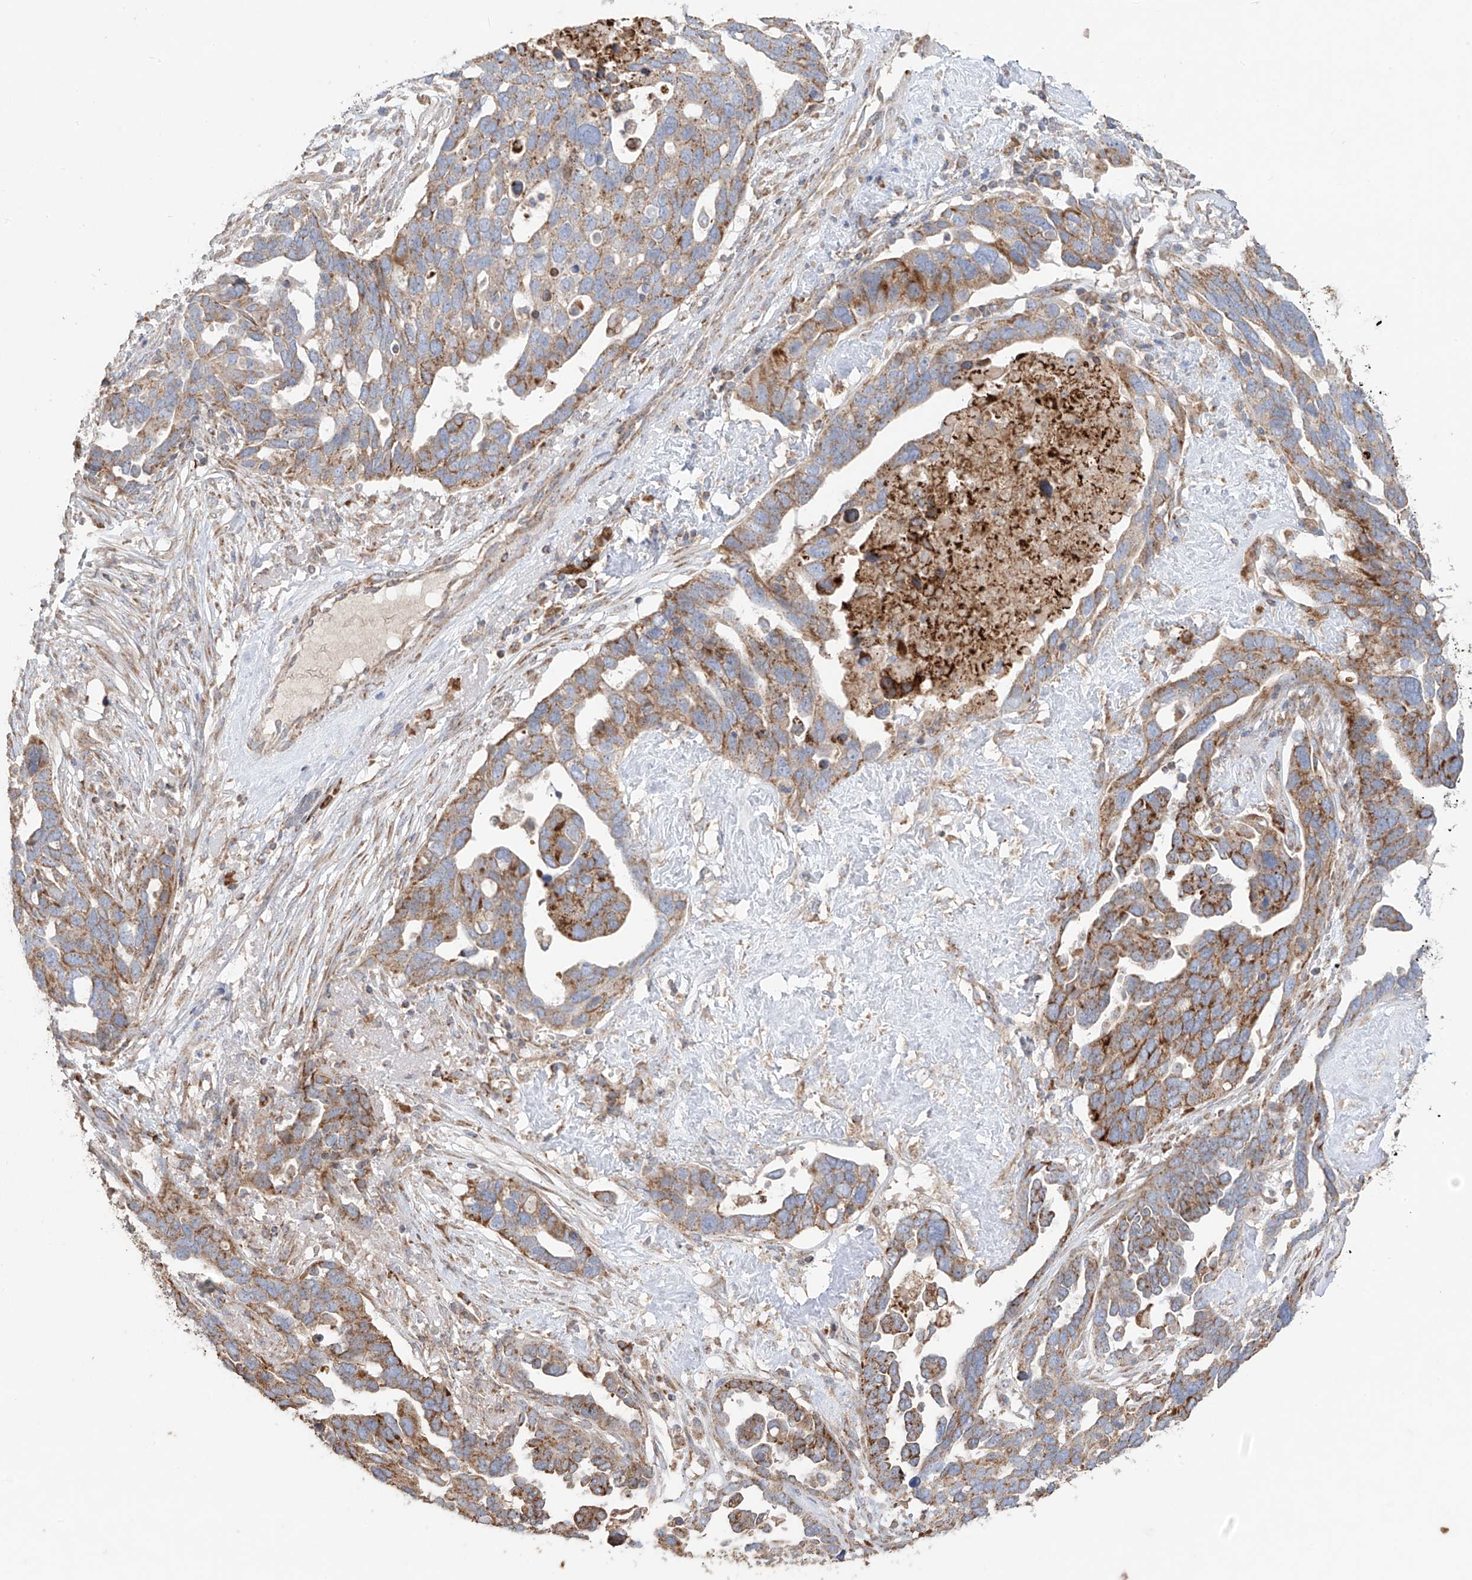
{"staining": {"intensity": "moderate", "quantity": ">75%", "location": "cytoplasmic/membranous"}, "tissue": "ovarian cancer", "cell_type": "Tumor cells", "image_type": "cancer", "snomed": [{"axis": "morphology", "description": "Cystadenocarcinoma, serous, NOS"}, {"axis": "topography", "description": "Ovary"}], "caption": "Protein positivity by immunohistochemistry exhibits moderate cytoplasmic/membranous positivity in about >75% of tumor cells in ovarian serous cystadenocarcinoma.", "gene": "COLGALT2", "patient": {"sex": "female", "age": 54}}